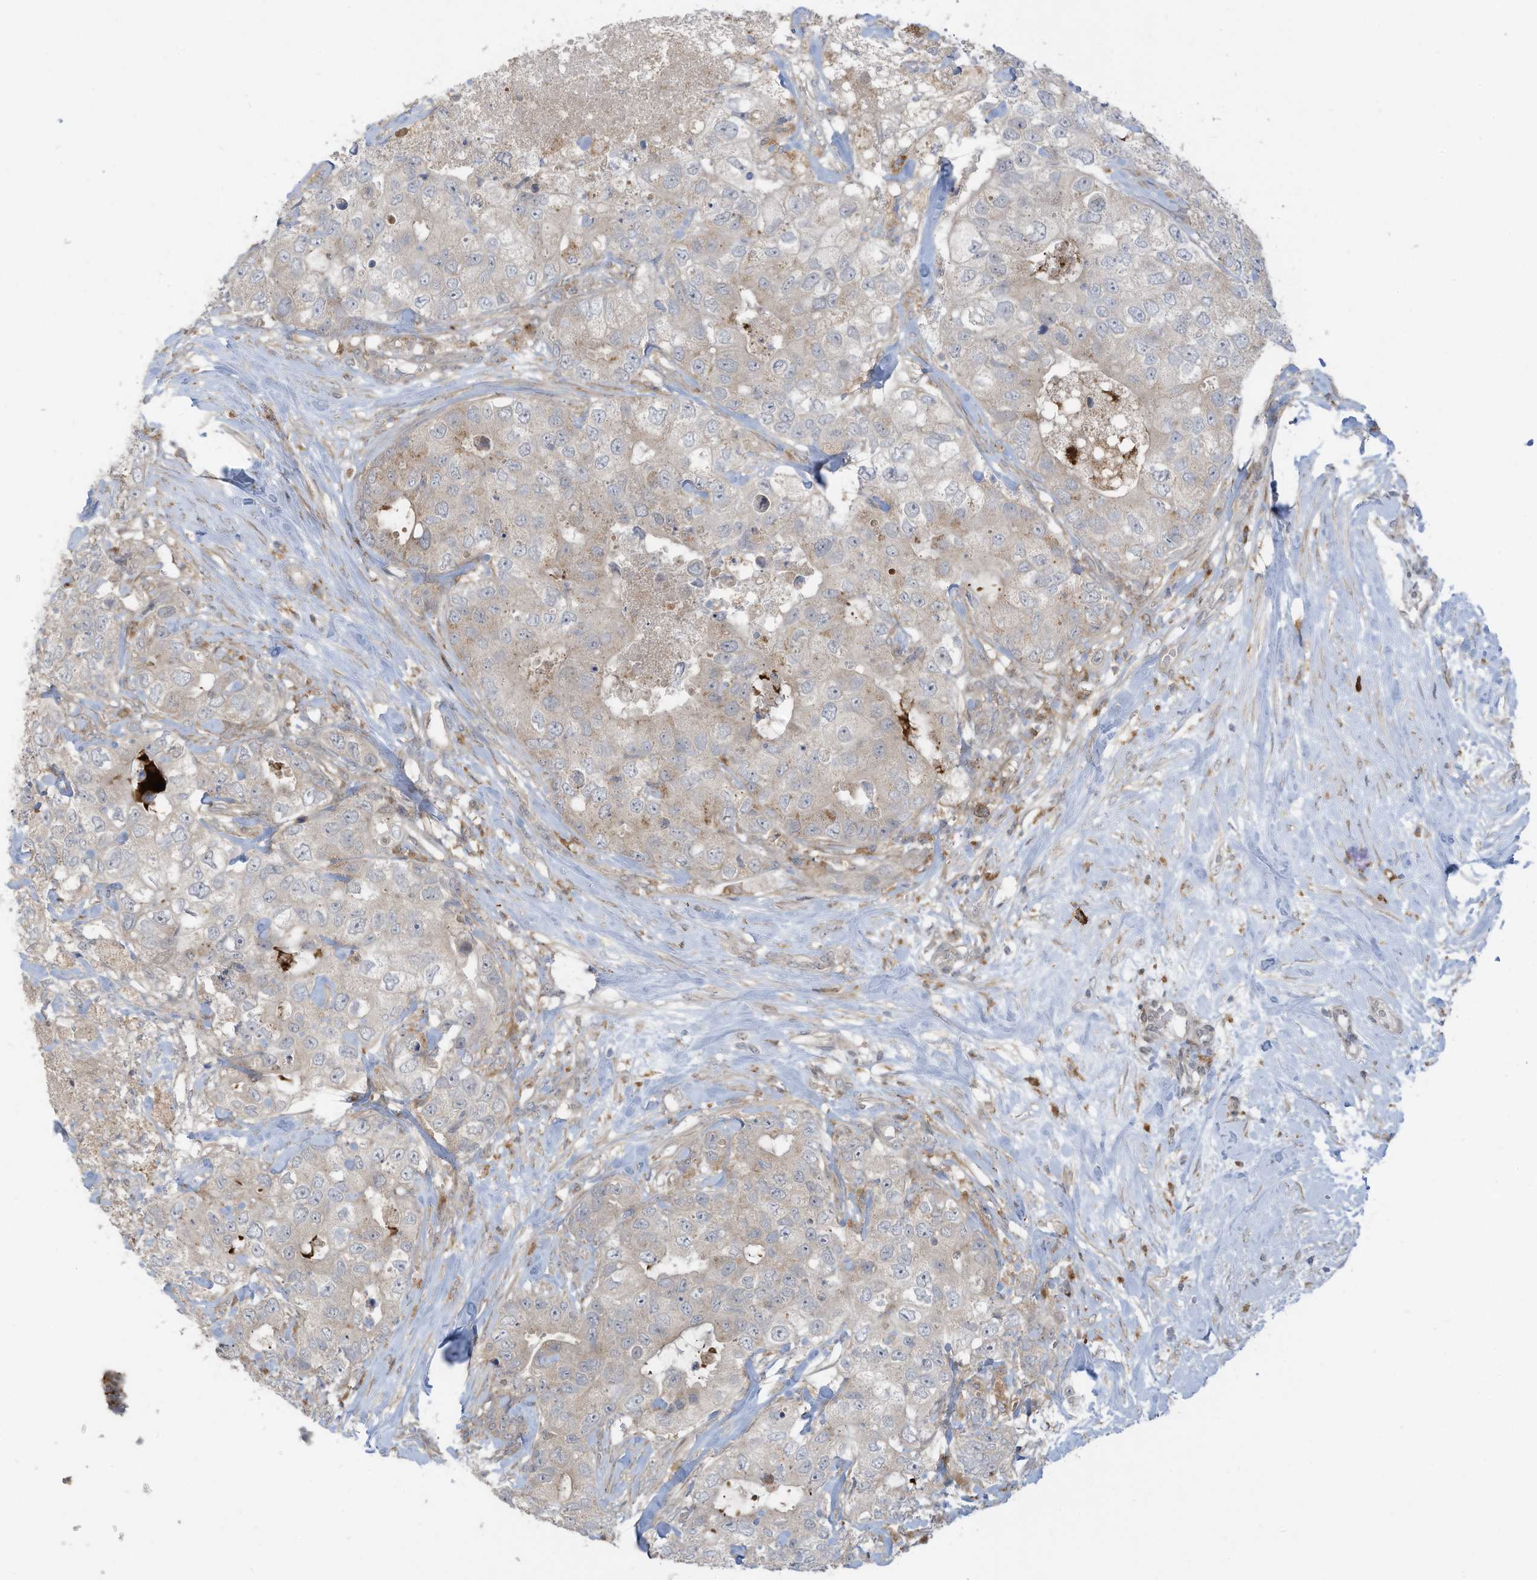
{"staining": {"intensity": "weak", "quantity": "<25%", "location": "cytoplasmic/membranous"}, "tissue": "breast cancer", "cell_type": "Tumor cells", "image_type": "cancer", "snomed": [{"axis": "morphology", "description": "Duct carcinoma"}, {"axis": "topography", "description": "Breast"}], "caption": "An IHC histopathology image of infiltrating ductal carcinoma (breast) is shown. There is no staining in tumor cells of infiltrating ductal carcinoma (breast).", "gene": "DZIP3", "patient": {"sex": "female", "age": 62}}